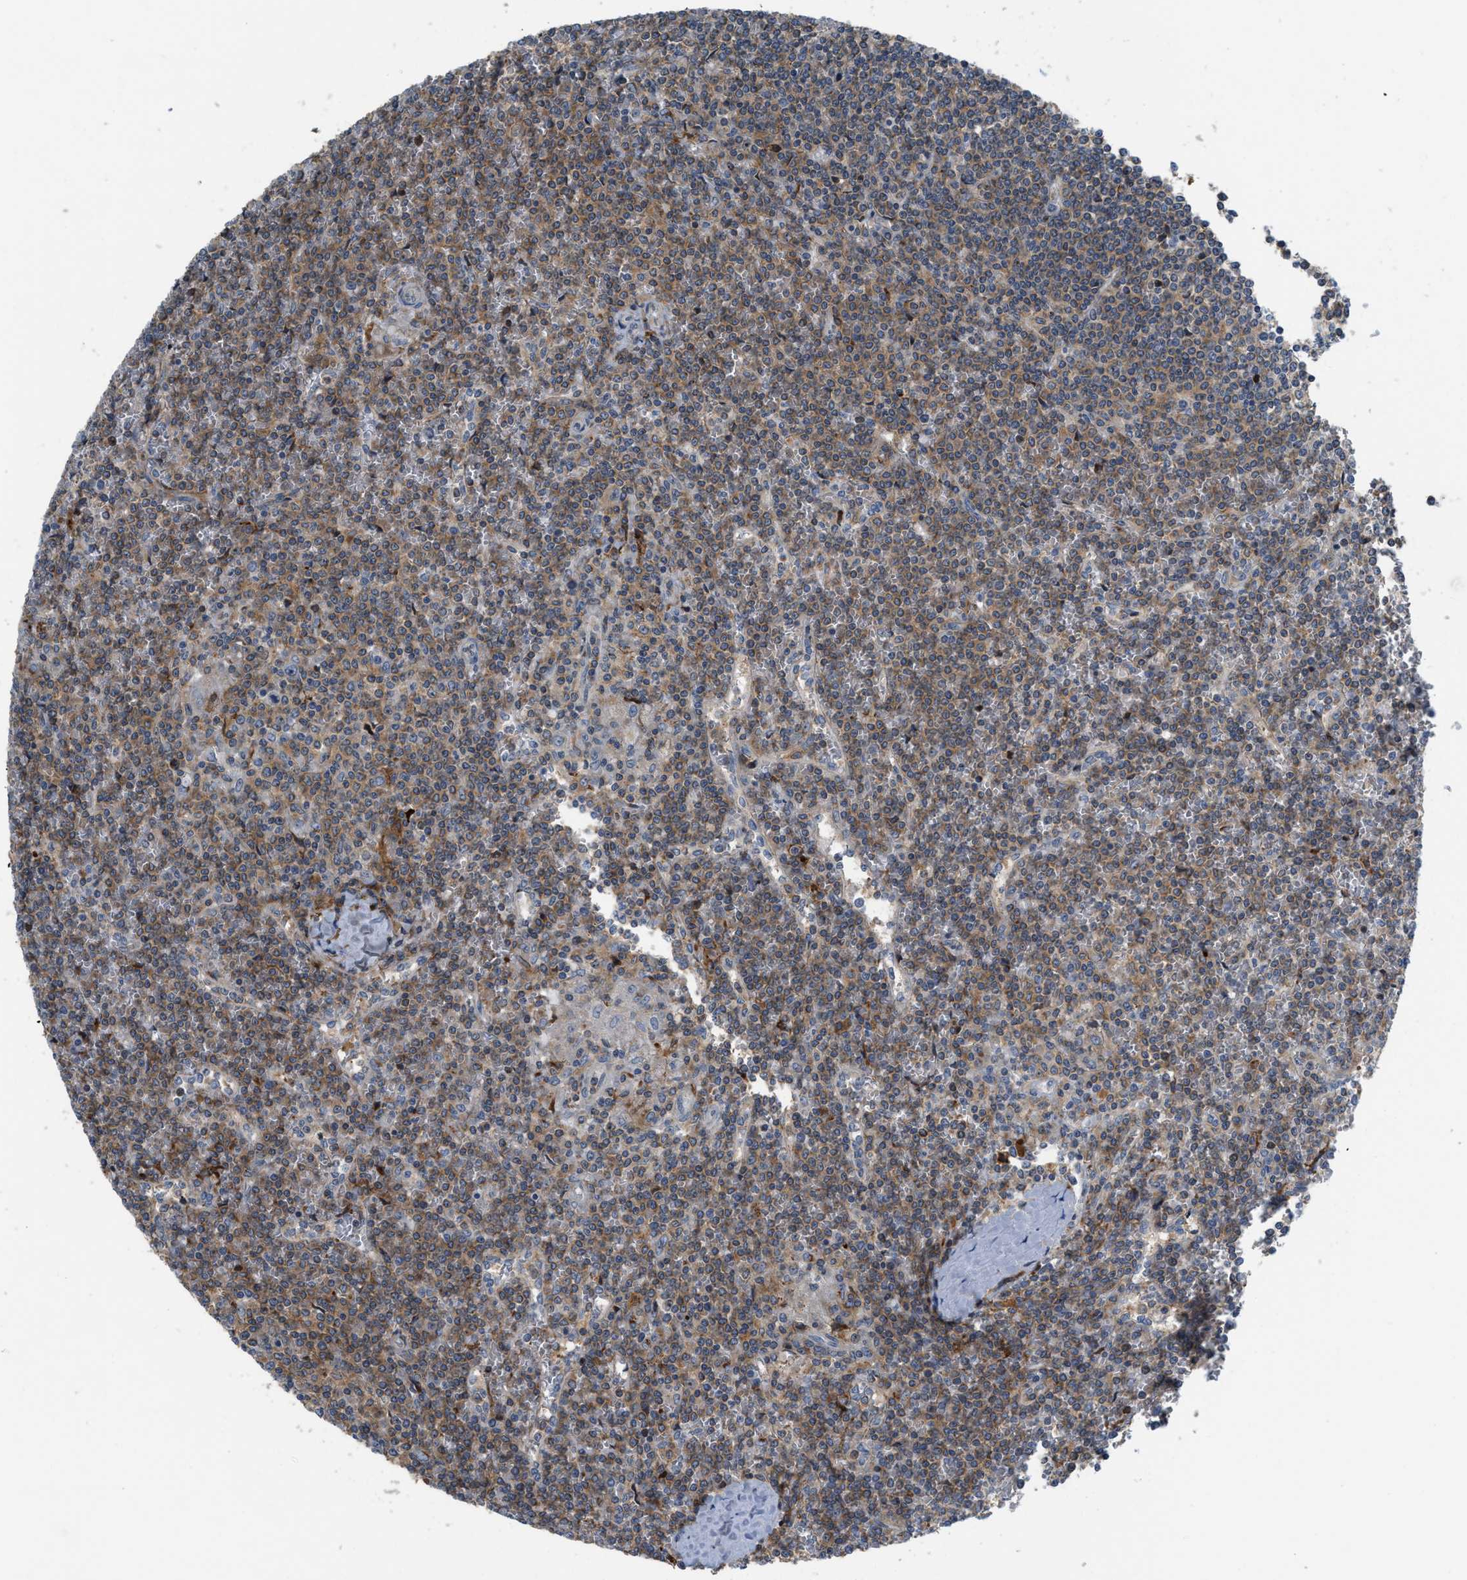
{"staining": {"intensity": "moderate", "quantity": ">75%", "location": "cytoplasmic/membranous"}, "tissue": "lymphoma", "cell_type": "Tumor cells", "image_type": "cancer", "snomed": [{"axis": "morphology", "description": "Malignant lymphoma, non-Hodgkin's type, Low grade"}, {"axis": "topography", "description": "Spleen"}], "caption": "IHC of lymphoma reveals medium levels of moderate cytoplasmic/membranous staining in about >75% of tumor cells. IHC stains the protein of interest in brown and the nuclei are stained blue.", "gene": "DIPK1A", "patient": {"sex": "female", "age": 19}}